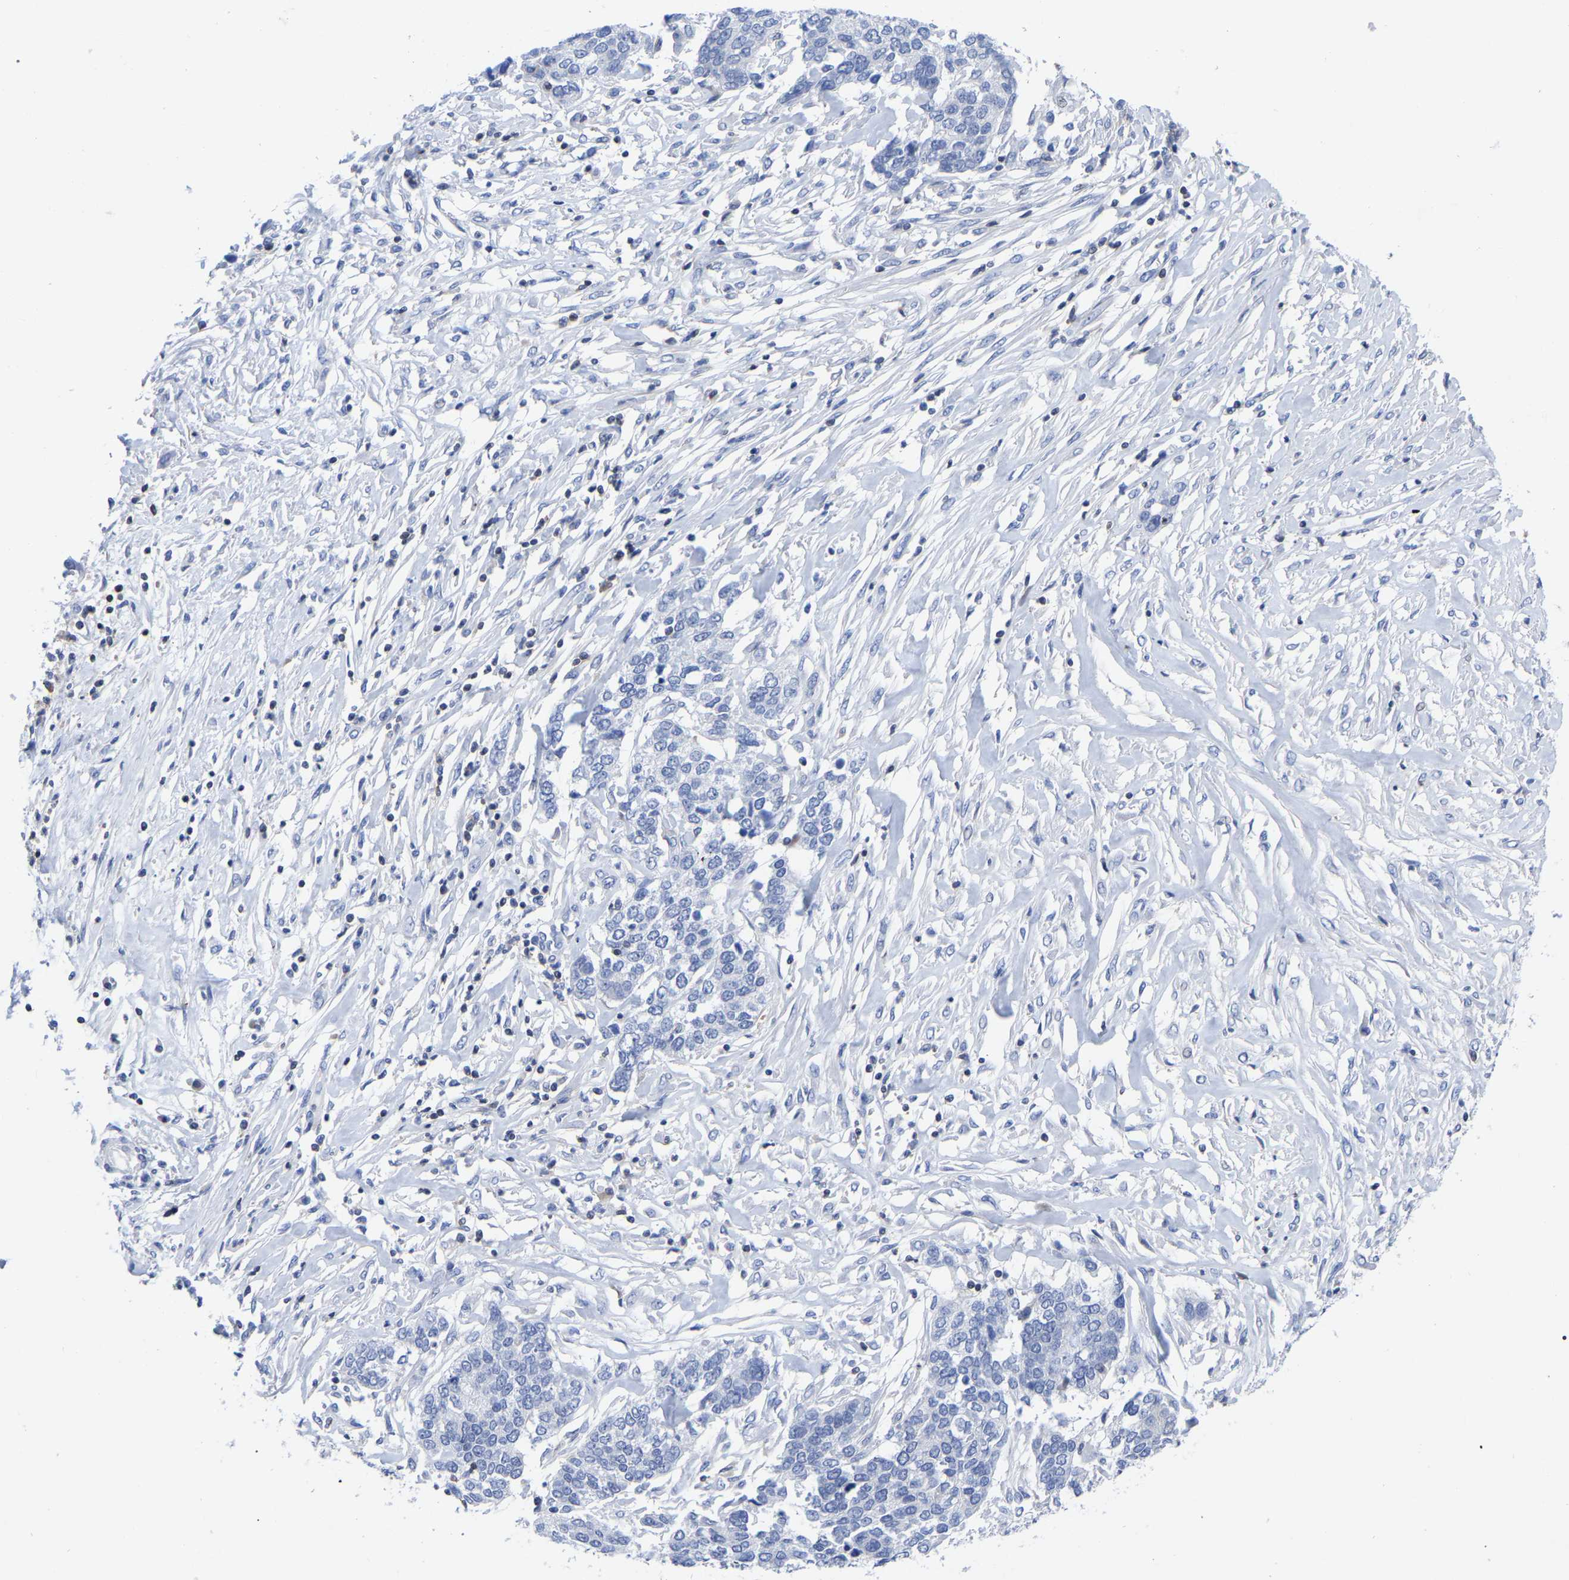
{"staining": {"intensity": "negative", "quantity": "none", "location": "none"}, "tissue": "ovarian cancer", "cell_type": "Tumor cells", "image_type": "cancer", "snomed": [{"axis": "morphology", "description": "Cystadenocarcinoma, serous, NOS"}, {"axis": "topography", "description": "Ovary"}], "caption": "Ovarian cancer (serous cystadenocarcinoma) was stained to show a protein in brown. There is no significant staining in tumor cells. The staining is performed using DAB brown chromogen with nuclei counter-stained in using hematoxylin.", "gene": "PTPN7", "patient": {"sex": "female", "age": 44}}